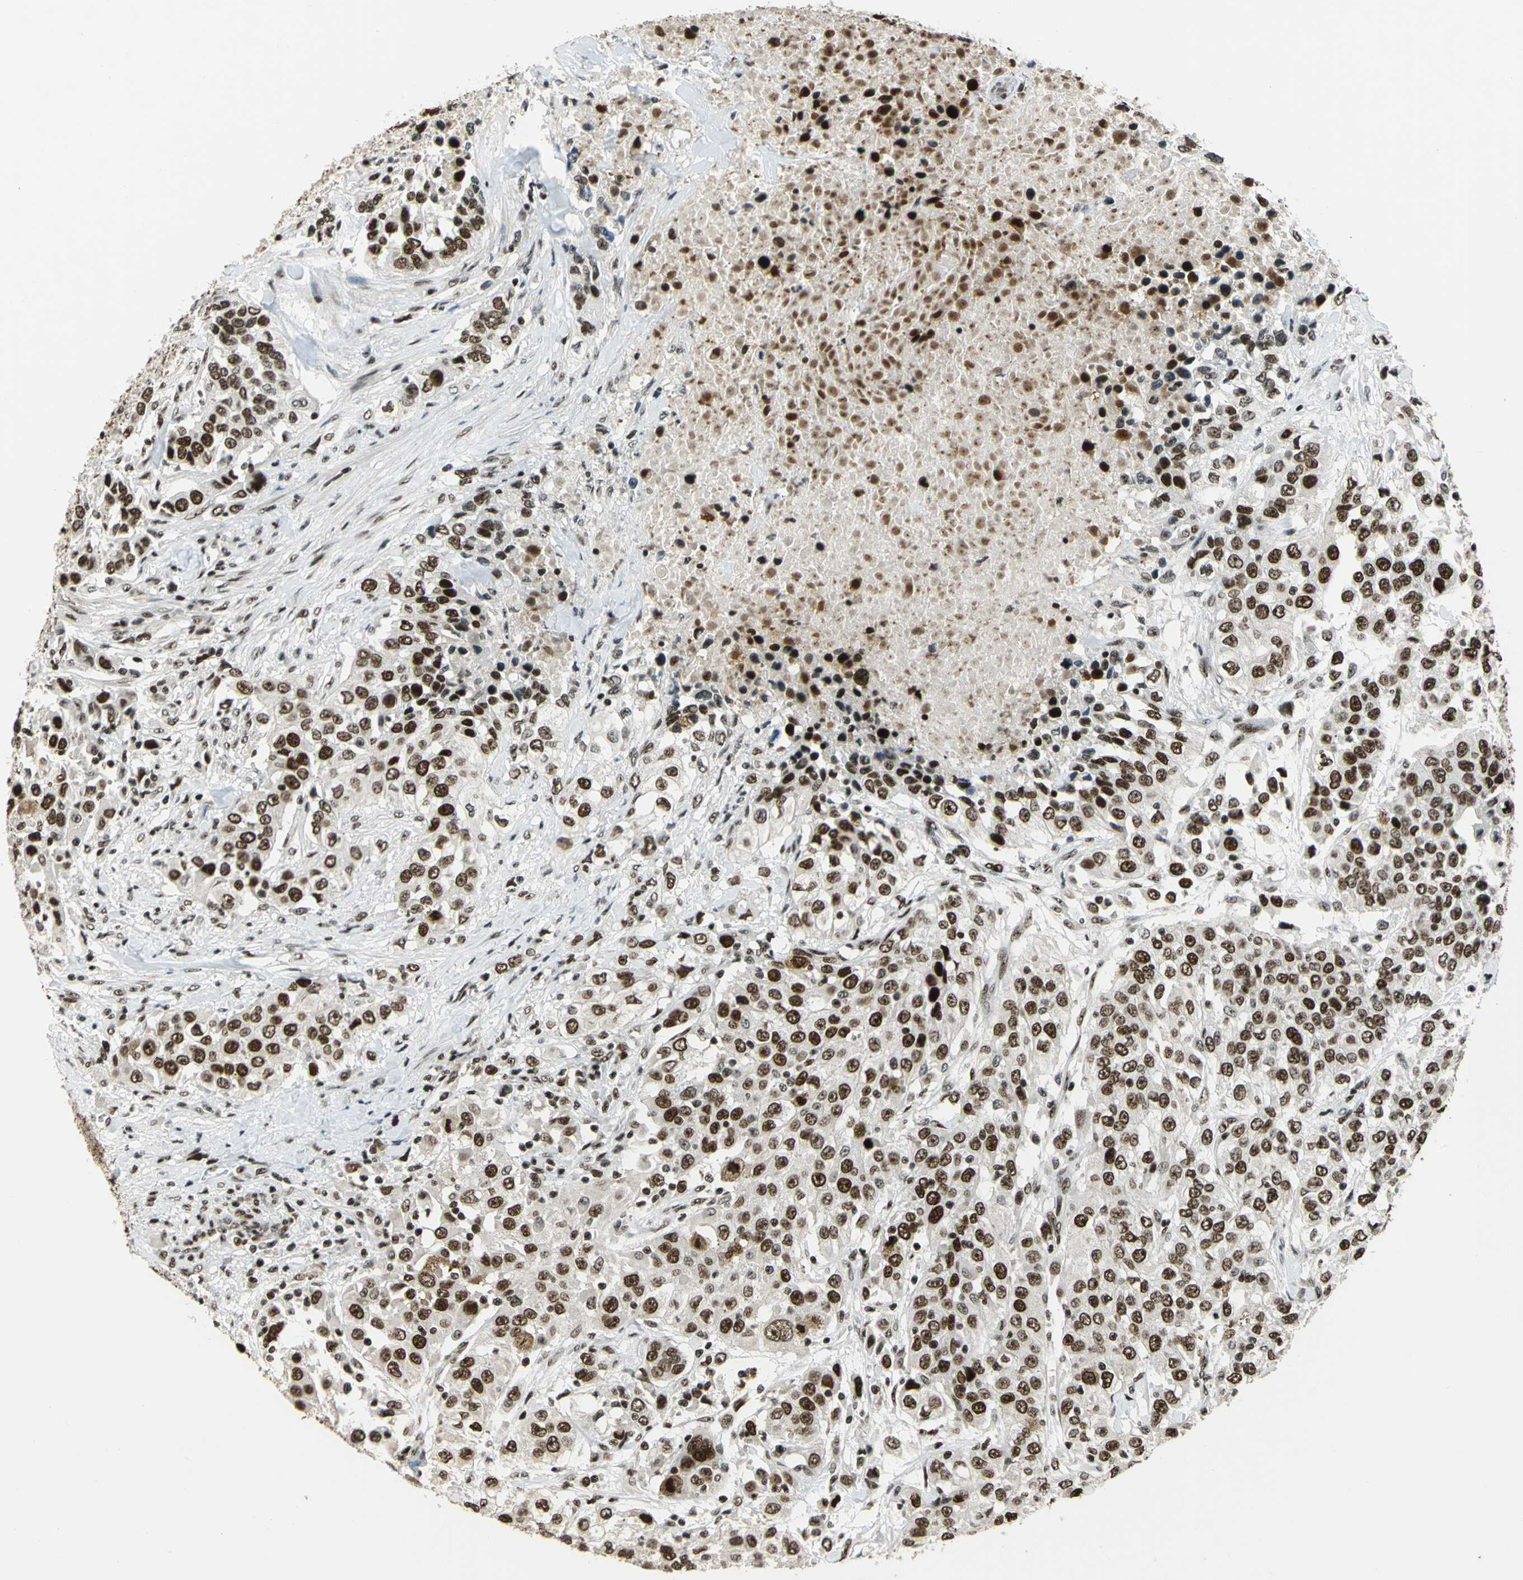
{"staining": {"intensity": "strong", "quantity": ">75%", "location": "nuclear"}, "tissue": "urothelial cancer", "cell_type": "Tumor cells", "image_type": "cancer", "snomed": [{"axis": "morphology", "description": "Urothelial carcinoma, High grade"}, {"axis": "topography", "description": "Urinary bladder"}], "caption": "The immunohistochemical stain labels strong nuclear positivity in tumor cells of urothelial carcinoma (high-grade) tissue. (brown staining indicates protein expression, while blue staining denotes nuclei).", "gene": "UBTF", "patient": {"sex": "female", "age": 80}}